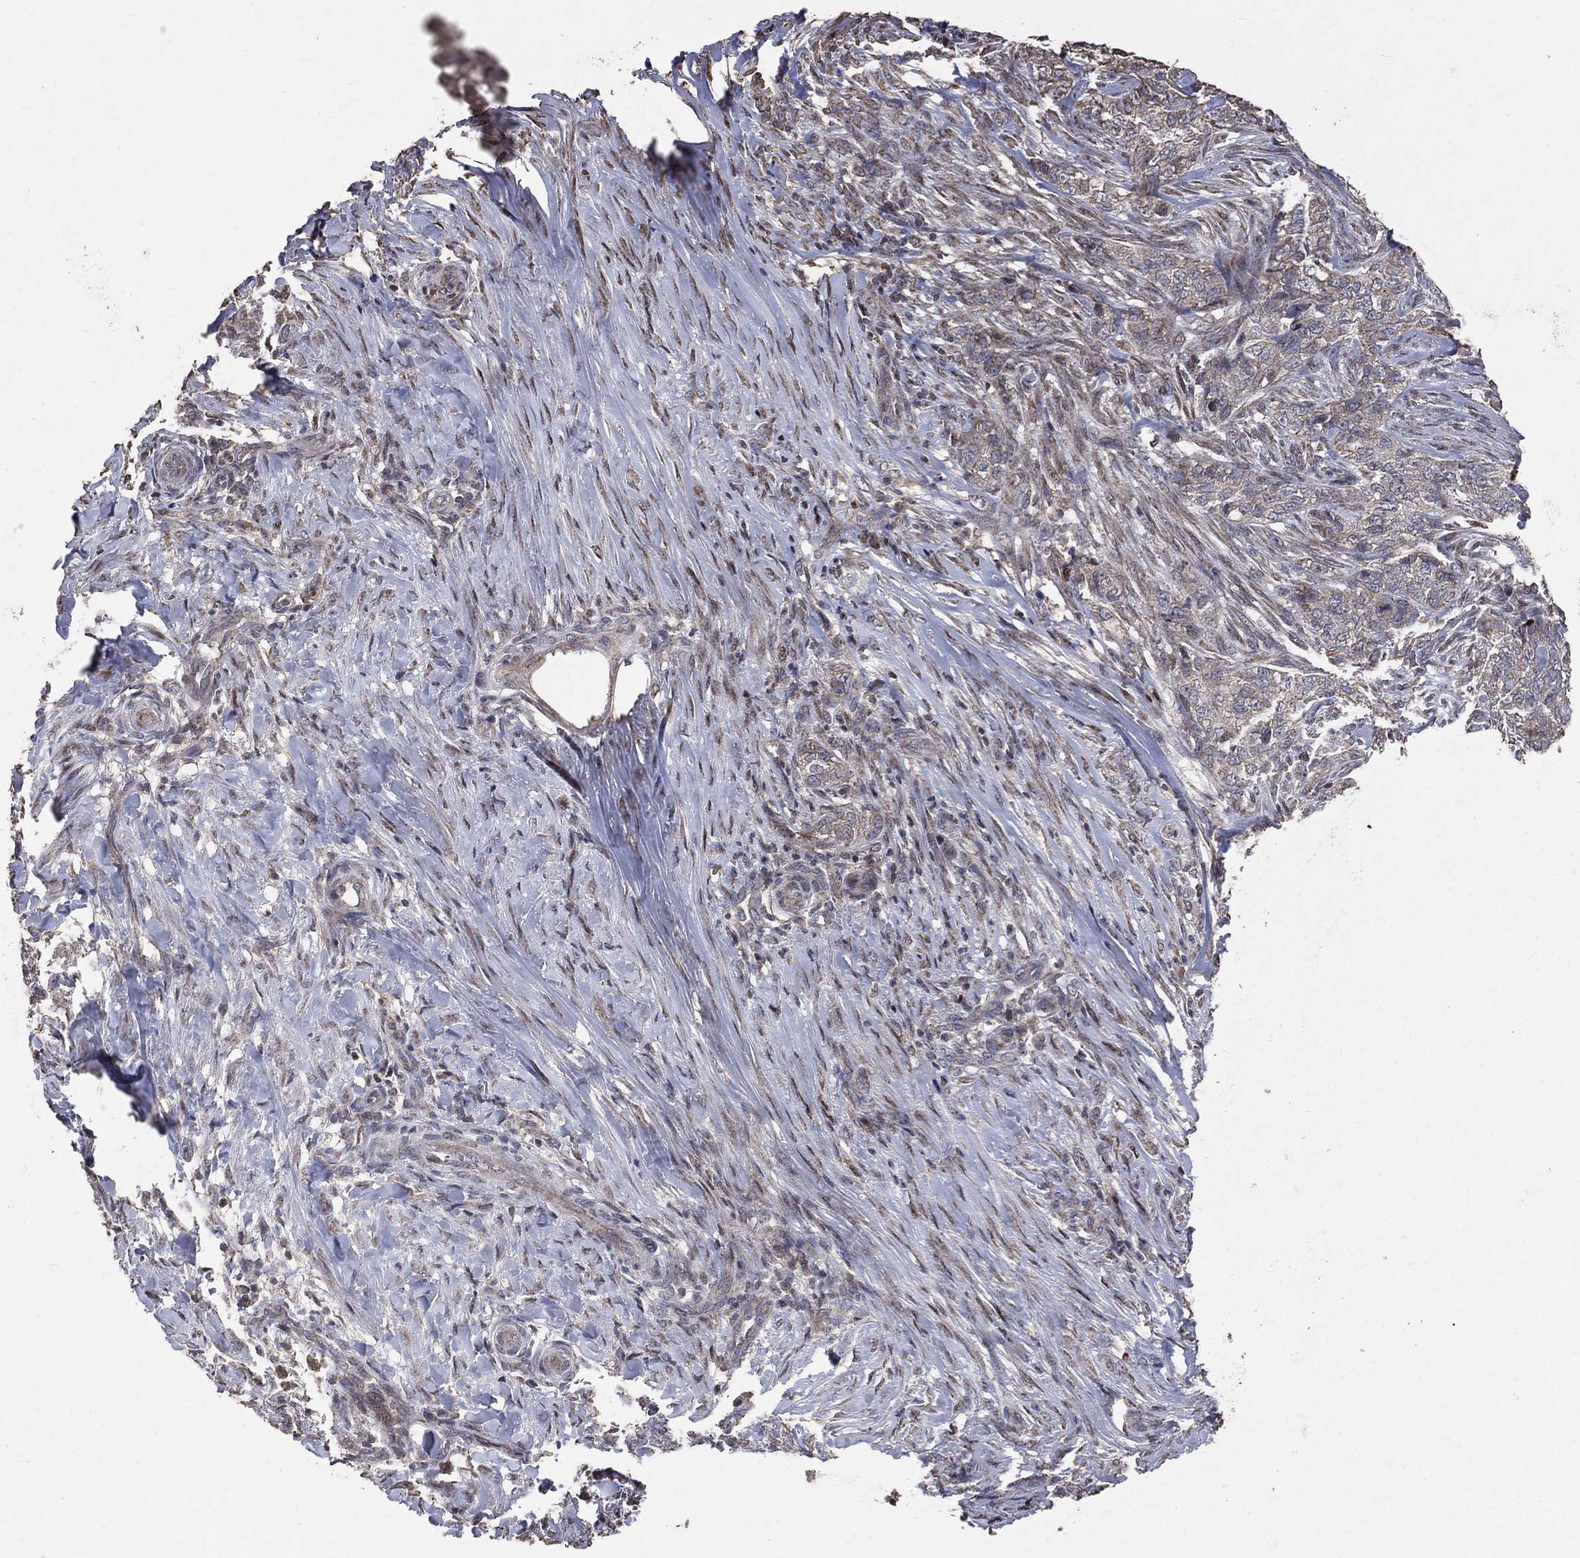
{"staining": {"intensity": "moderate", "quantity": "<25%", "location": "cytoplasmic/membranous"}, "tissue": "skin cancer", "cell_type": "Tumor cells", "image_type": "cancer", "snomed": [{"axis": "morphology", "description": "Basal cell carcinoma"}, {"axis": "topography", "description": "Skin"}], "caption": "Immunohistochemistry image of human basal cell carcinoma (skin) stained for a protein (brown), which shows low levels of moderate cytoplasmic/membranous expression in approximately <25% of tumor cells.", "gene": "LY6K", "patient": {"sex": "female", "age": 69}}